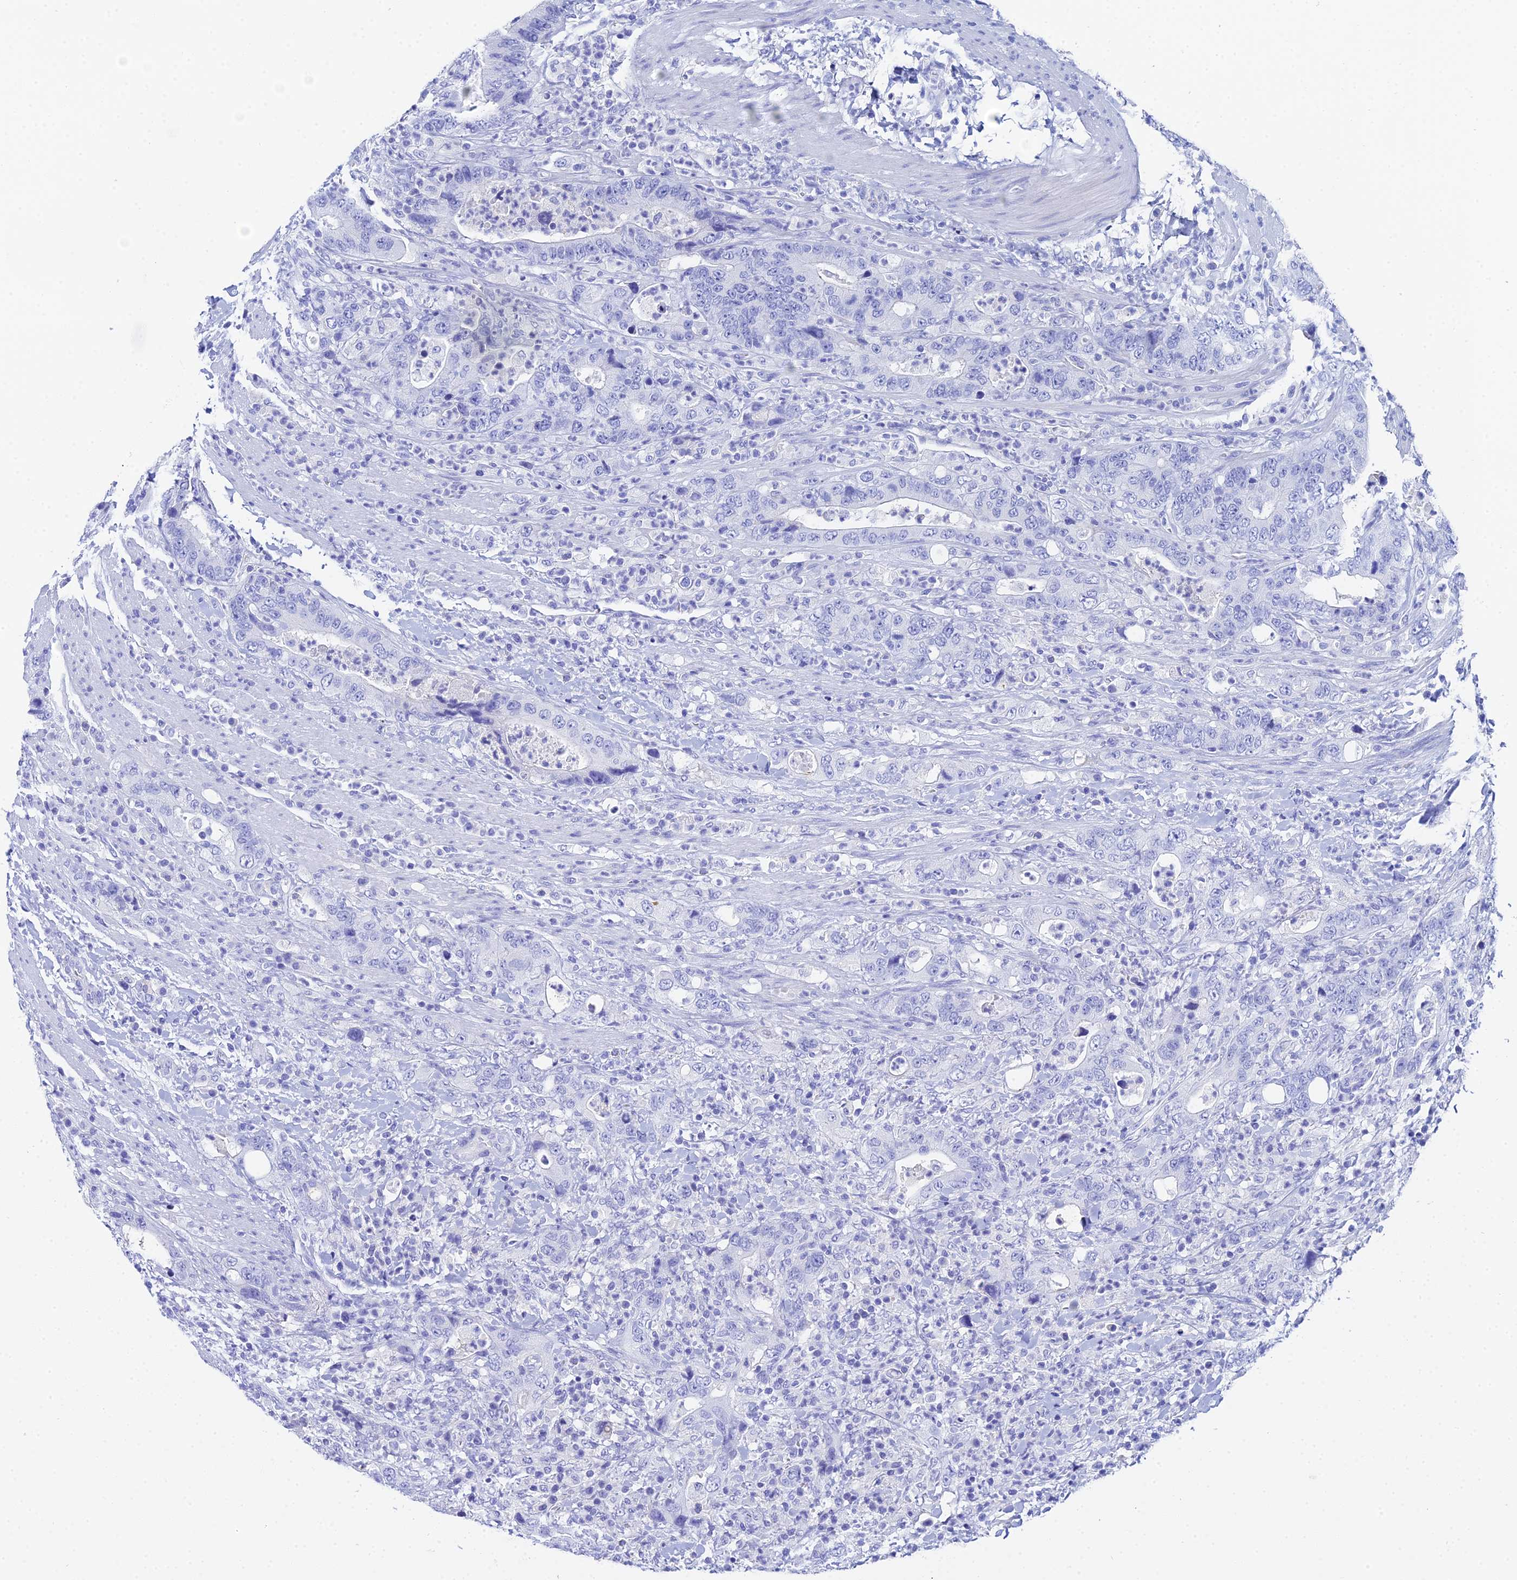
{"staining": {"intensity": "negative", "quantity": "none", "location": "none"}, "tissue": "colorectal cancer", "cell_type": "Tumor cells", "image_type": "cancer", "snomed": [{"axis": "morphology", "description": "Adenocarcinoma, NOS"}, {"axis": "topography", "description": "Colon"}], "caption": "Immunohistochemical staining of colorectal cancer exhibits no significant positivity in tumor cells.", "gene": "CELA3A", "patient": {"sex": "female", "age": 75}}